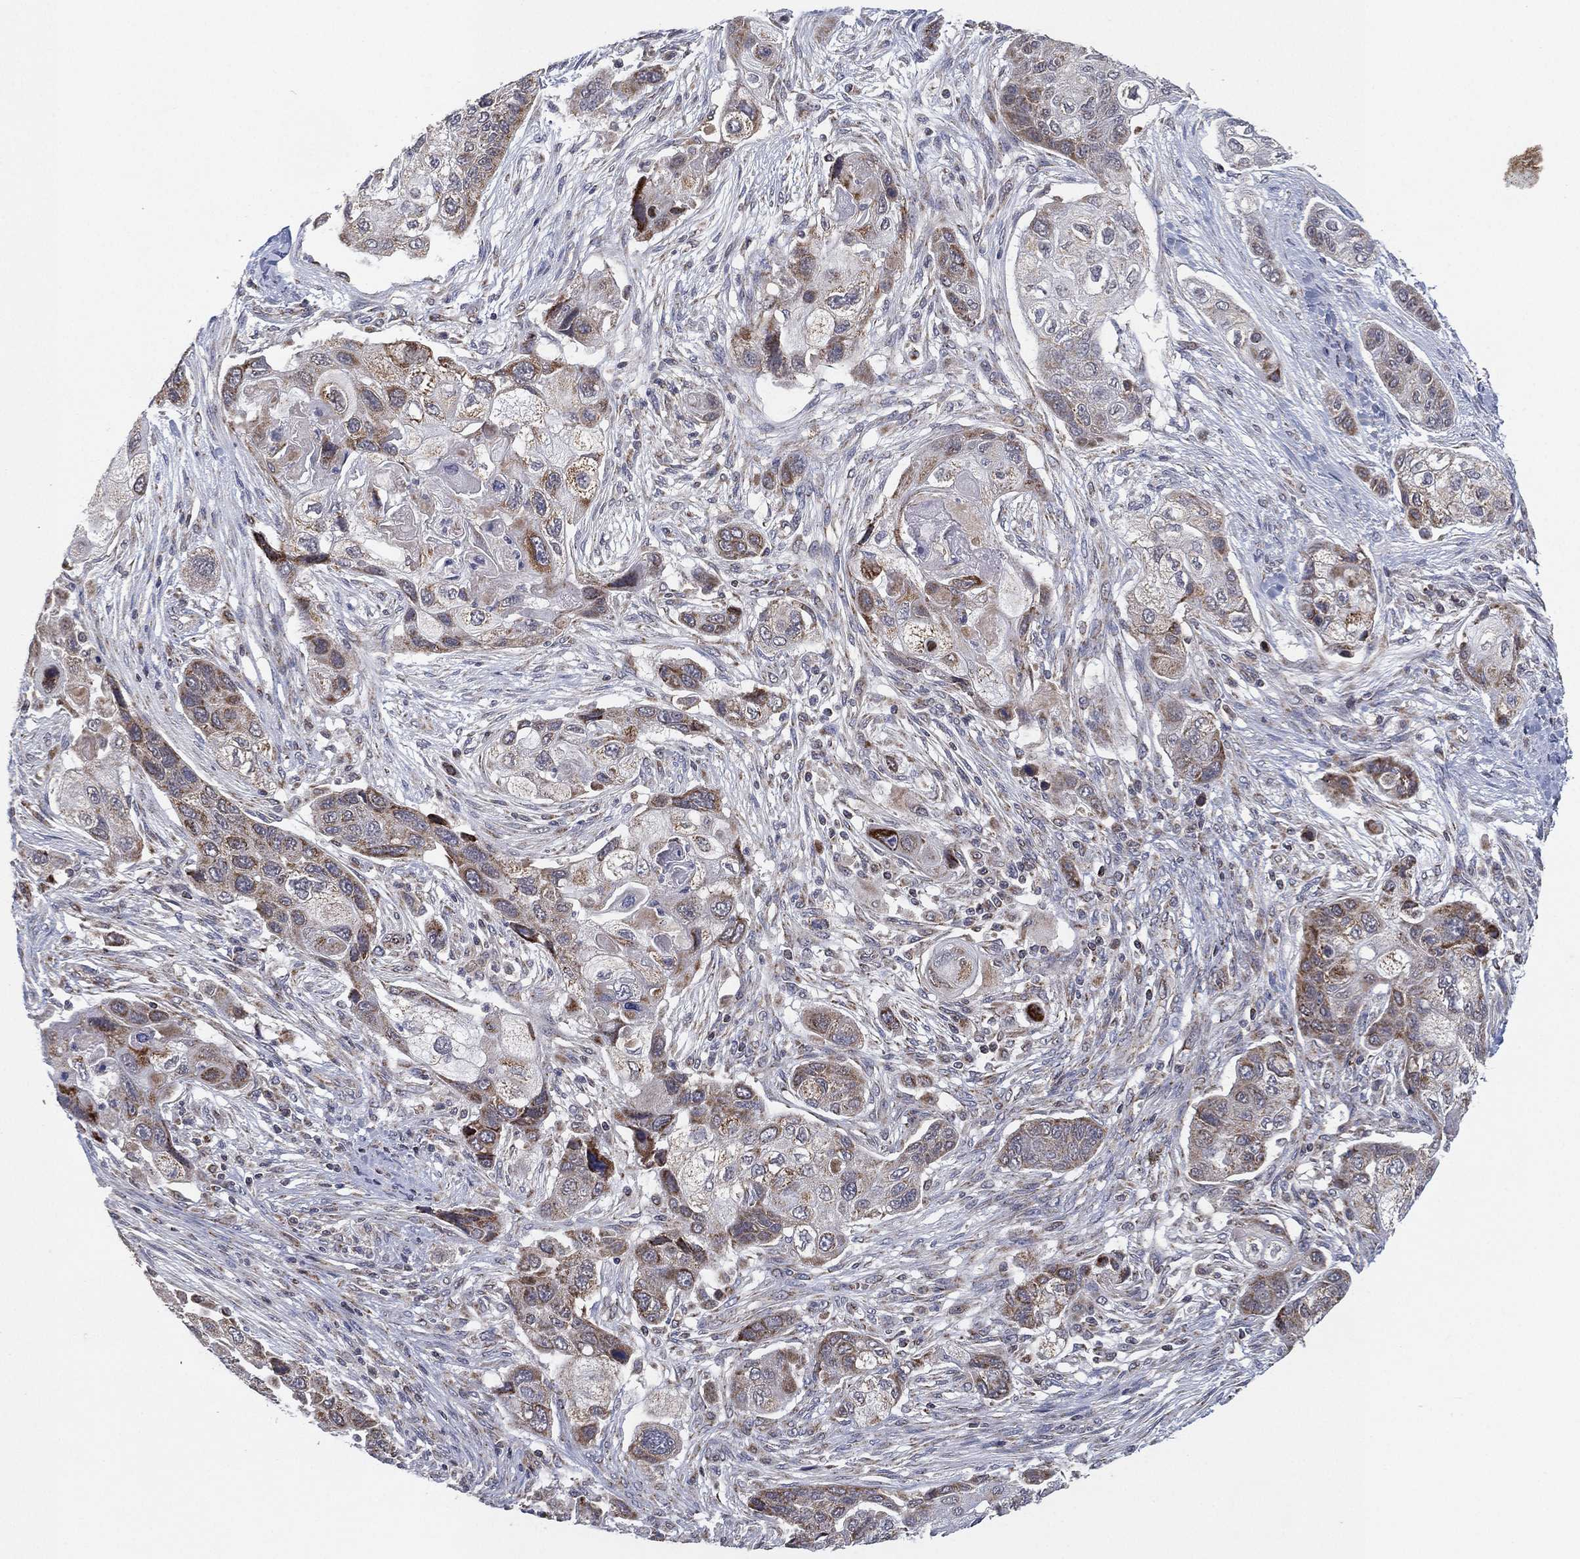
{"staining": {"intensity": "weak", "quantity": "25%-75%", "location": "cytoplasmic/membranous"}, "tissue": "lung cancer", "cell_type": "Tumor cells", "image_type": "cancer", "snomed": [{"axis": "morphology", "description": "Squamous cell carcinoma, NOS"}, {"axis": "topography", "description": "Lung"}], "caption": "Lung squamous cell carcinoma stained with immunohistochemistry exhibits weak cytoplasmic/membranous positivity in about 25%-75% of tumor cells.", "gene": "PSMG4", "patient": {"sex": "male", "age": 69}}